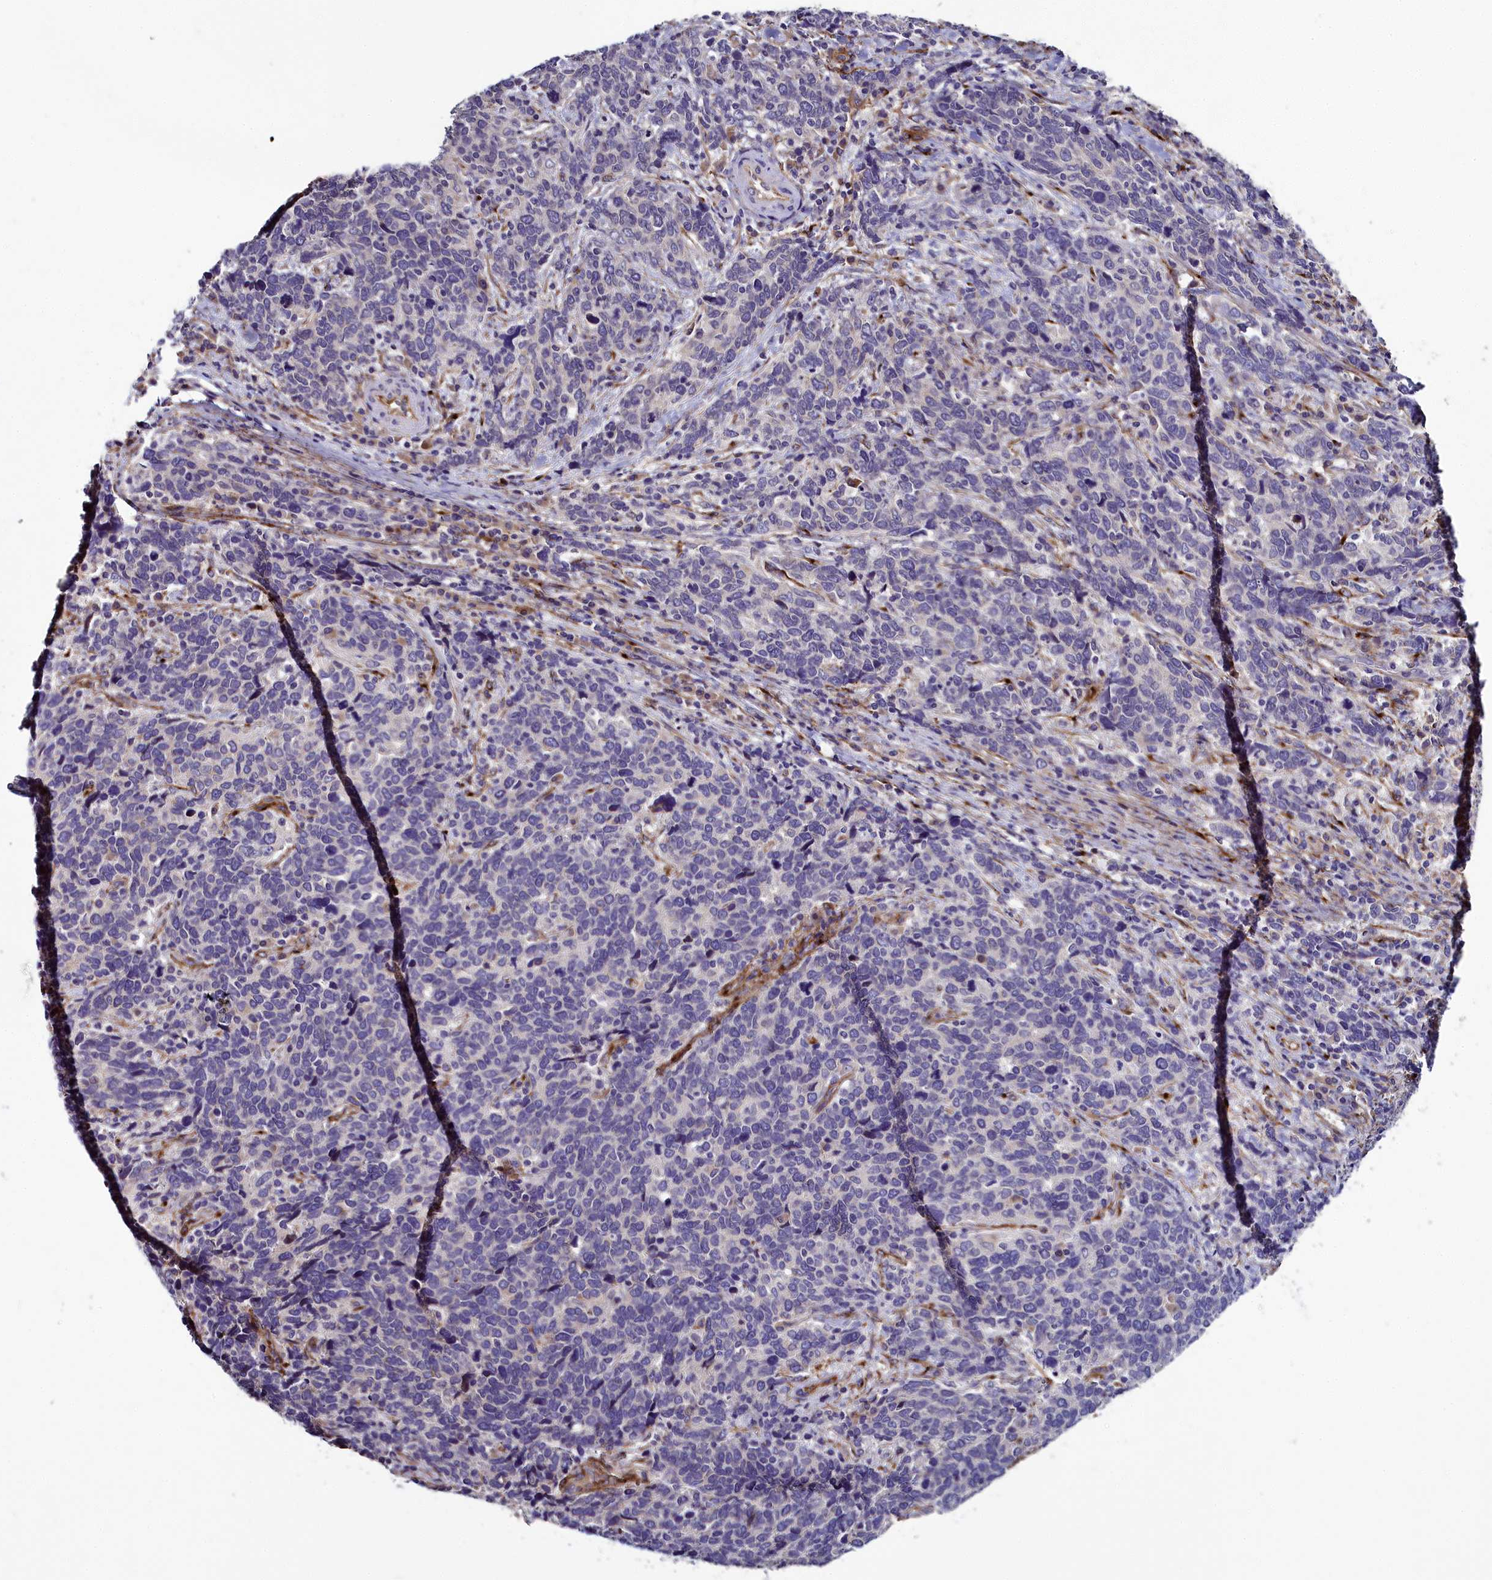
{"staining": {"intensity": "negative", "quantity": "none", "location": "none"}, "tissue": "cervical cancer", "cell_type": "Tumor cells", "image_type": "cancer", "snomed": [{"axis": "morphology", "description": "Squamous cell carcinoma, NOS"}, {"axis": "topography", "description": "Cervix"}], "caption": "Protein analysis of cervical squamous cell carcinoma shows no significant staining in tumor cells.", "gene": "MRC2", "patient": {"sex": "female", "age": 41}}